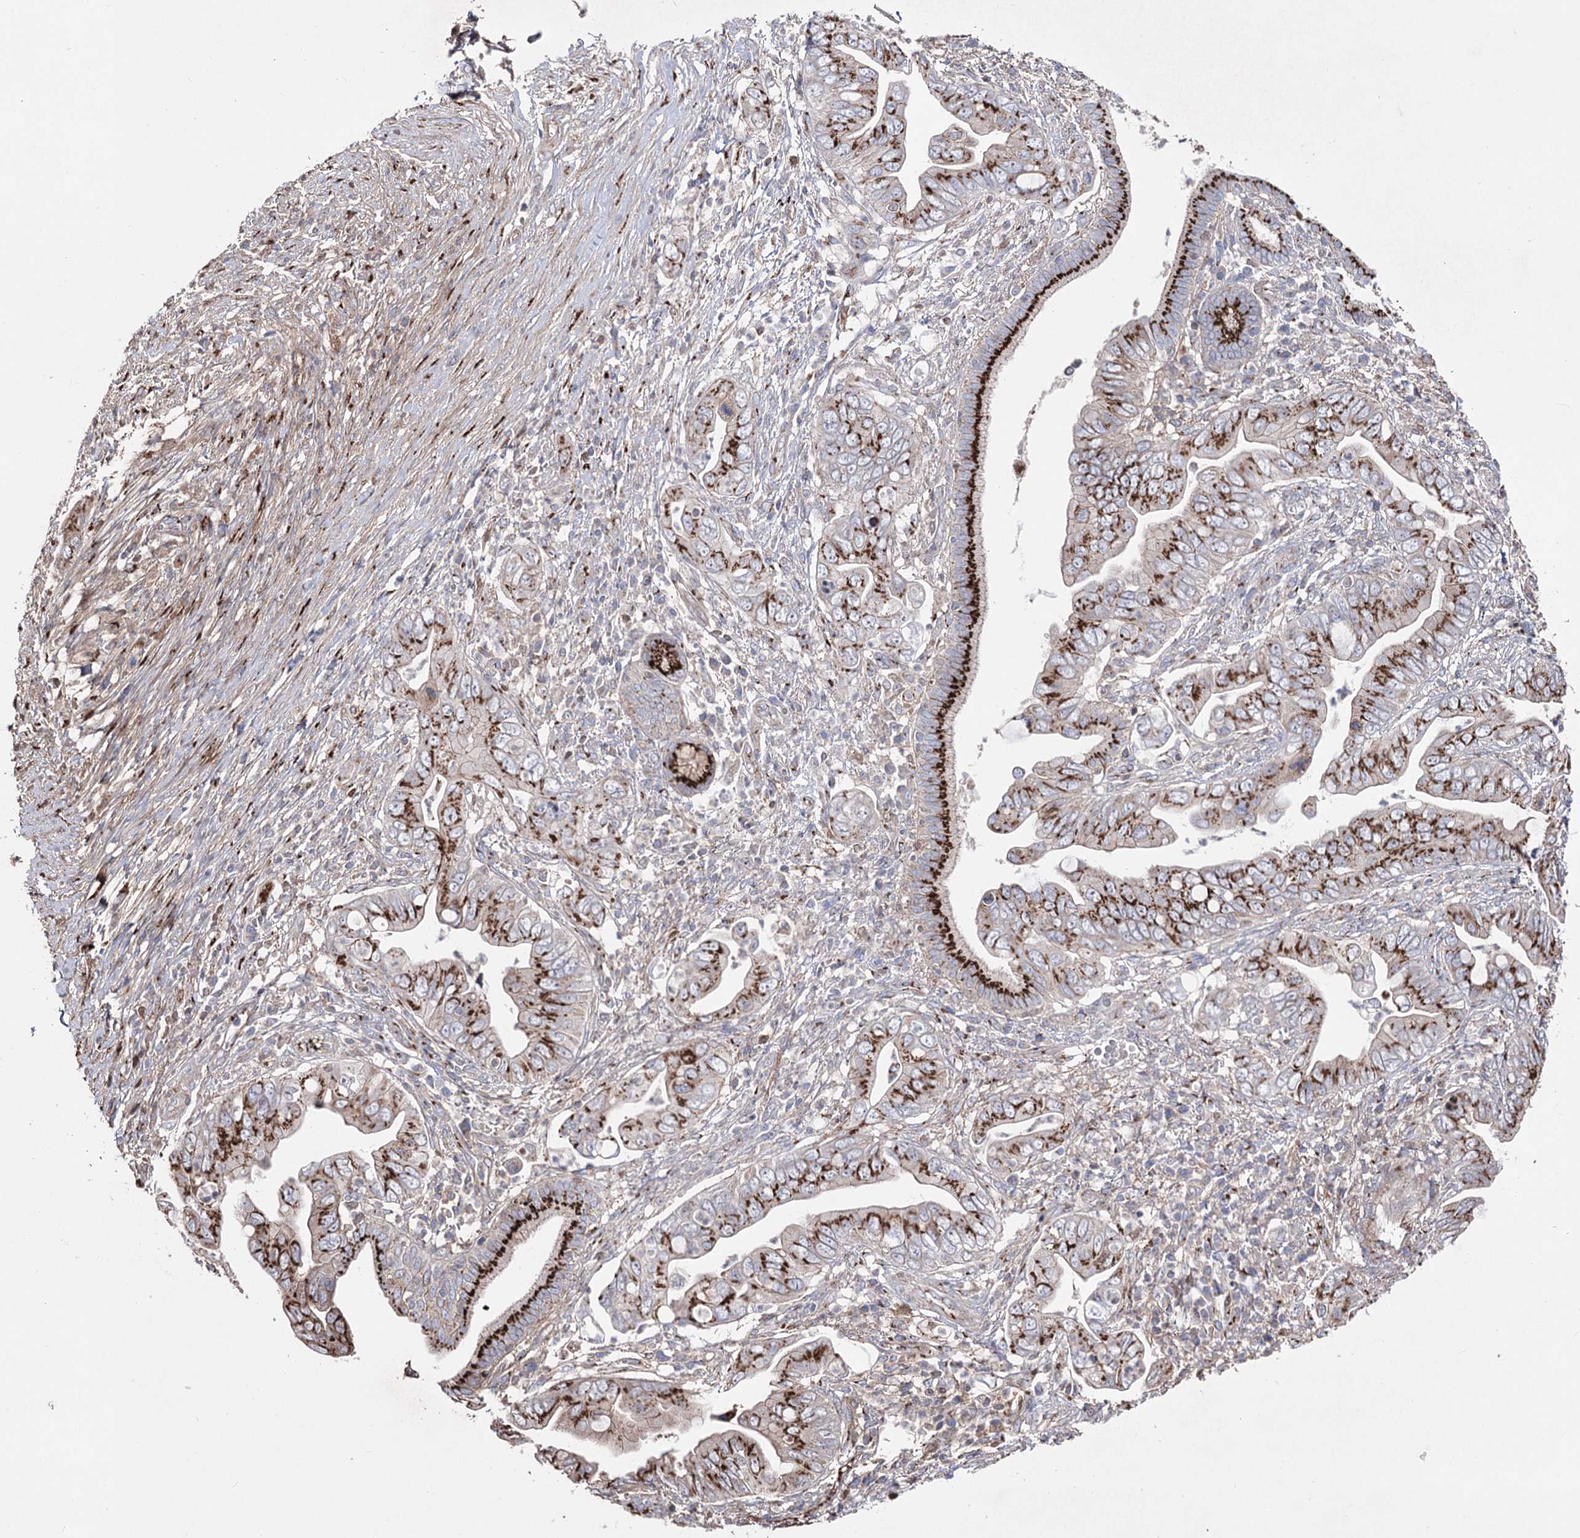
{"staining": {"intensity": "strong", "quantity": ">75%", "location": "cytoplasmic/membranous"}, "tissue": "pancreatic cancer", "cell_type": "Tumor cells", "image_type": "cancer", "snomed": [{"axis": "morphology", "description": "Adenocarcinoma, NOS"}, {"axis": "topography", "description": "Pancreas"}], "caption": "Immunohistochemistry of adenocarcinoma (pancreatic) demonstrates high levels of strong cytoplasmic/membranous staining in approximately >75% of tumor cells.", "gene": "ARHGAP20", "patient": {"sex": "male", "age": 75}}